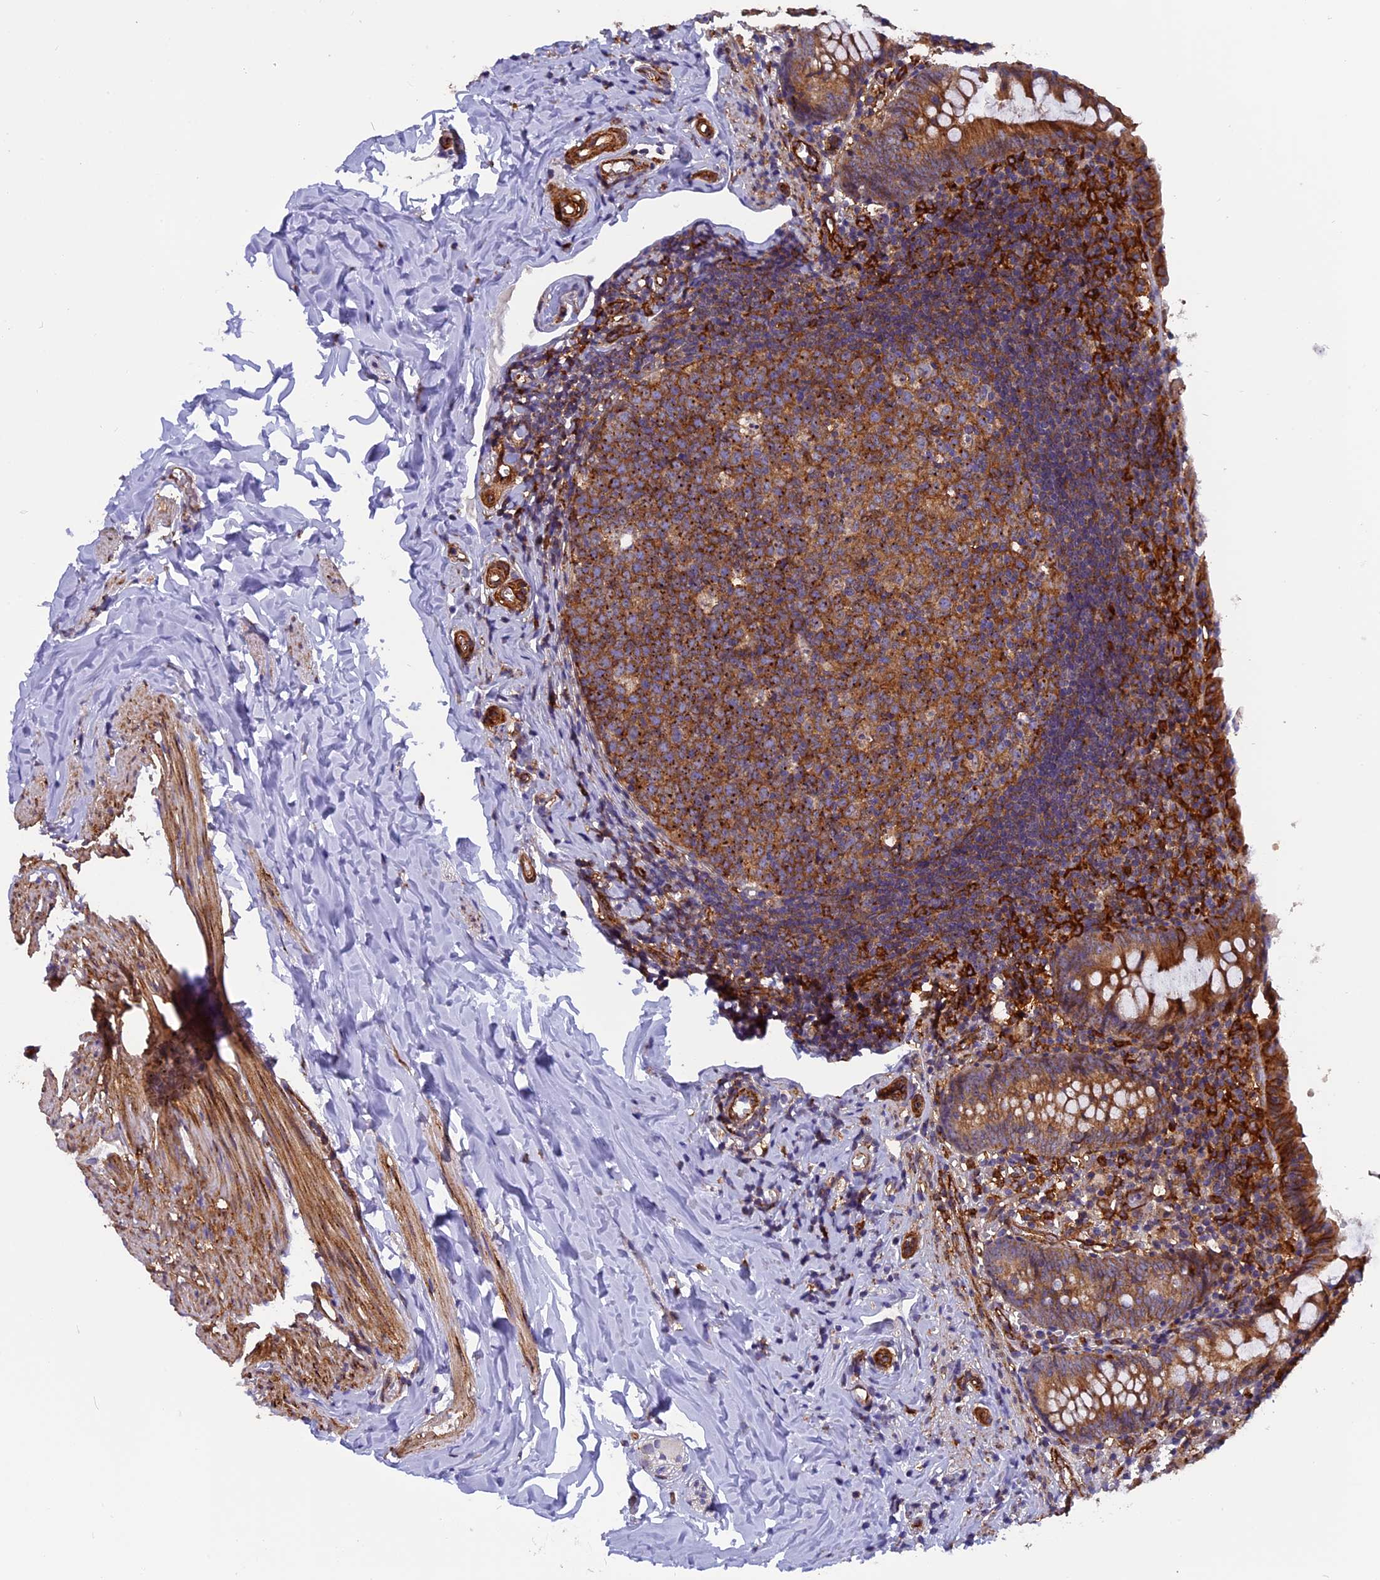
{"staining": {"intensity": "moderate", "quantity": ">75%", "location": "cytoplasmic/membranous"}, "tissue": "appendix", "cell_type": "Glandular cells", "image_type": "normal", "snomed": [{"axis": "morphology", "description": "Normal tissue, NOS"}, {"axis": "topography", "description": "Appendix"}], "caption": "Glandular cells demonstrate medium levels of moderate cytoplasmic/membranous expression in about >75% of cells in normal human appendix.", "gene": "EHBP1L1", "patient": {"sex": "female", "age": 10}}